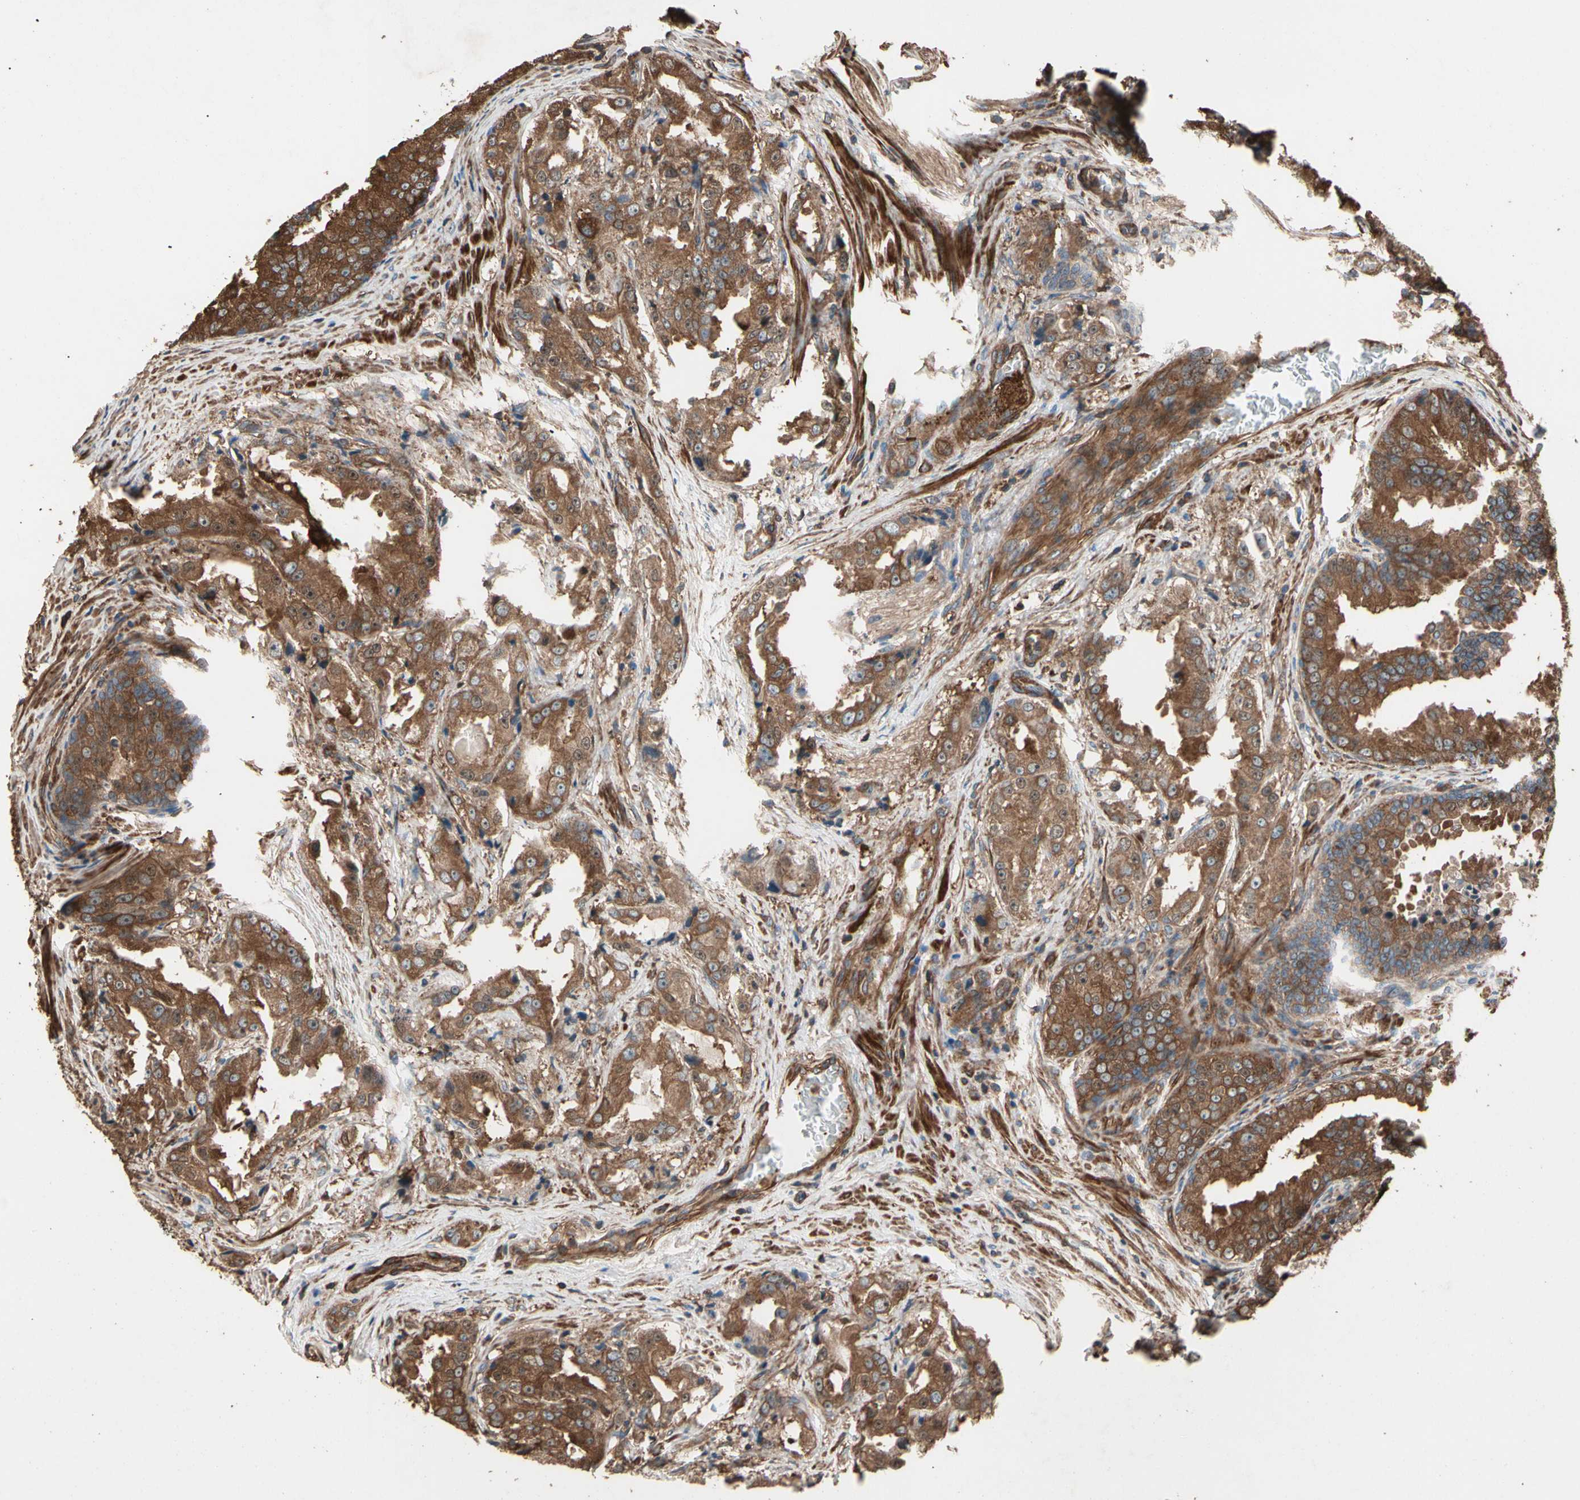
{"staining": {"intensity": "strong", "quantity": ">75%", "location": "cytoplasmic/membranous"}, "tissue": "prostate cancer", "cell_type": "Tumor cells", "image_type": "cancer", "snomed": [{"axis": "morphology", "description": "Adenocarcinoma, High grade"}, {"axis": "topography", "description": "Prostate"}], "caption": "Strong cytoplasmic/membranous protein staining is appreciated in approximately >75% of tumor cells in high-grade adenocarcinoma (prostate). Immunohistochemistry (ihc) stains the protein in brown and the nuclei are stained blue.", "gene": "AGBL2", "patient": {"sex": "male", "age": 73}}